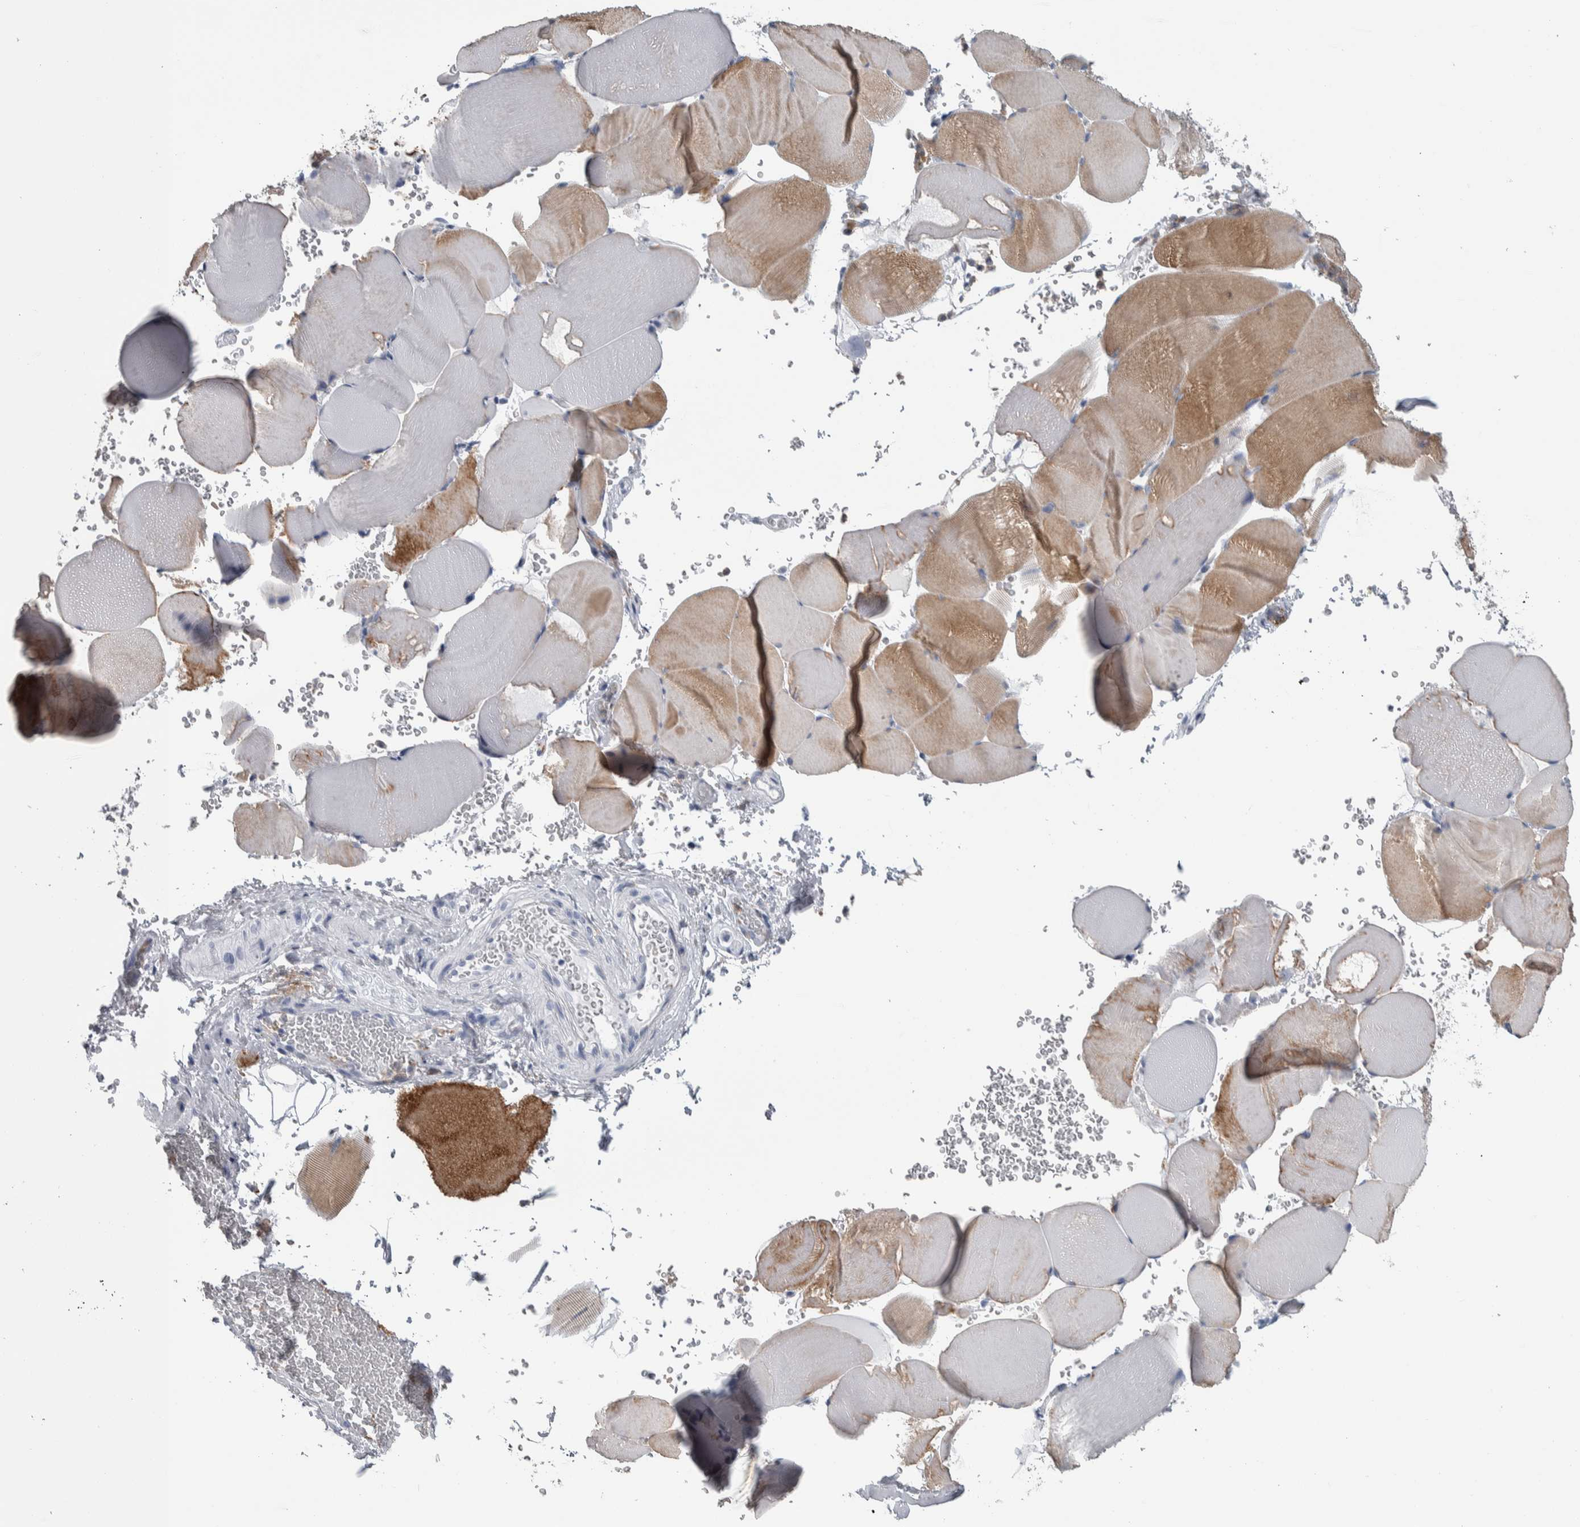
{"staining": {"intensity": "moderate", "quantity": "25%-75%", "location": "cytoplasmic/membranous"}, "tissue": "skeletal muscle", "cell_type": "Myocytes", "image_type": "normal", "snomed": [{"axis": "morphology", "description": "Normal tissue, NOS"}, {"axis": "topography", "description": "Skeletal muscle"}], "caption": "Protein analysis of normal skeletal muscle exhibits moderate cytoplasmic/membranous positivity in about 25%-75% of myocytes.", "gene": "SKAP2", "patient": {"sex": "male", "age": 62}}